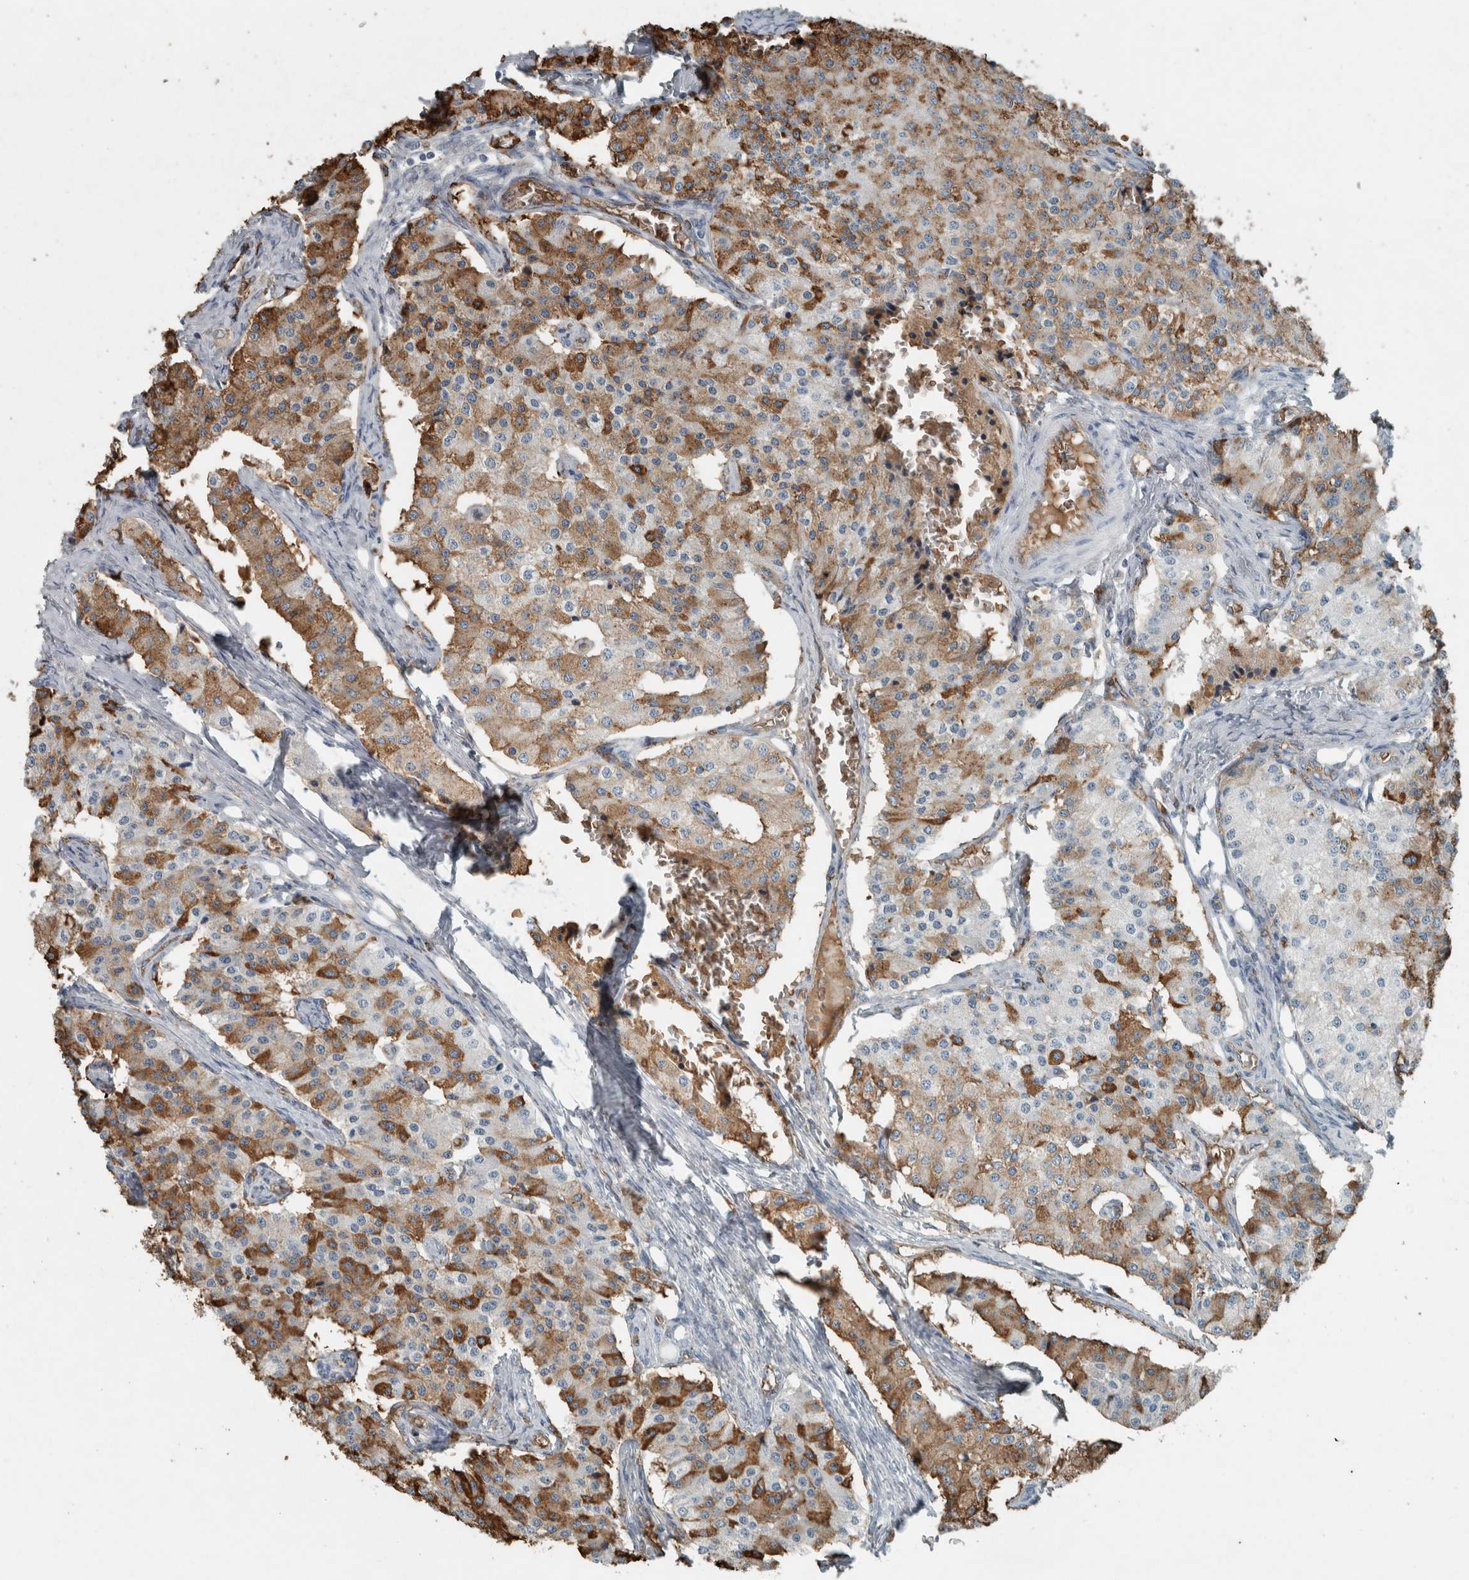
{"staining": {"intensity": "moderate", "quantity": ">75%", "location": "cytoplasmic/membranous"}, "tissue": "carcinoid", "cell_type": "Tumor cells", "image_type": "cancer", "snomed": [{"axis": "morphology", "description": "Carcinoid, malignant, NOS"}, {"axis": "topography", "description": "Colon"}], "caption": "High-magnification brightfield microscopy of carcinoid stained with DAB (3,3'-diaminobenzidine) (brown) and counterstained with hematoxylin (blue). tumor cells exhibit moderate cytoplasmic/membranous positivity is seen in approximately>75% of cells.", "gene": "LBP", "patient": {"sex": "female", "age": 52}}